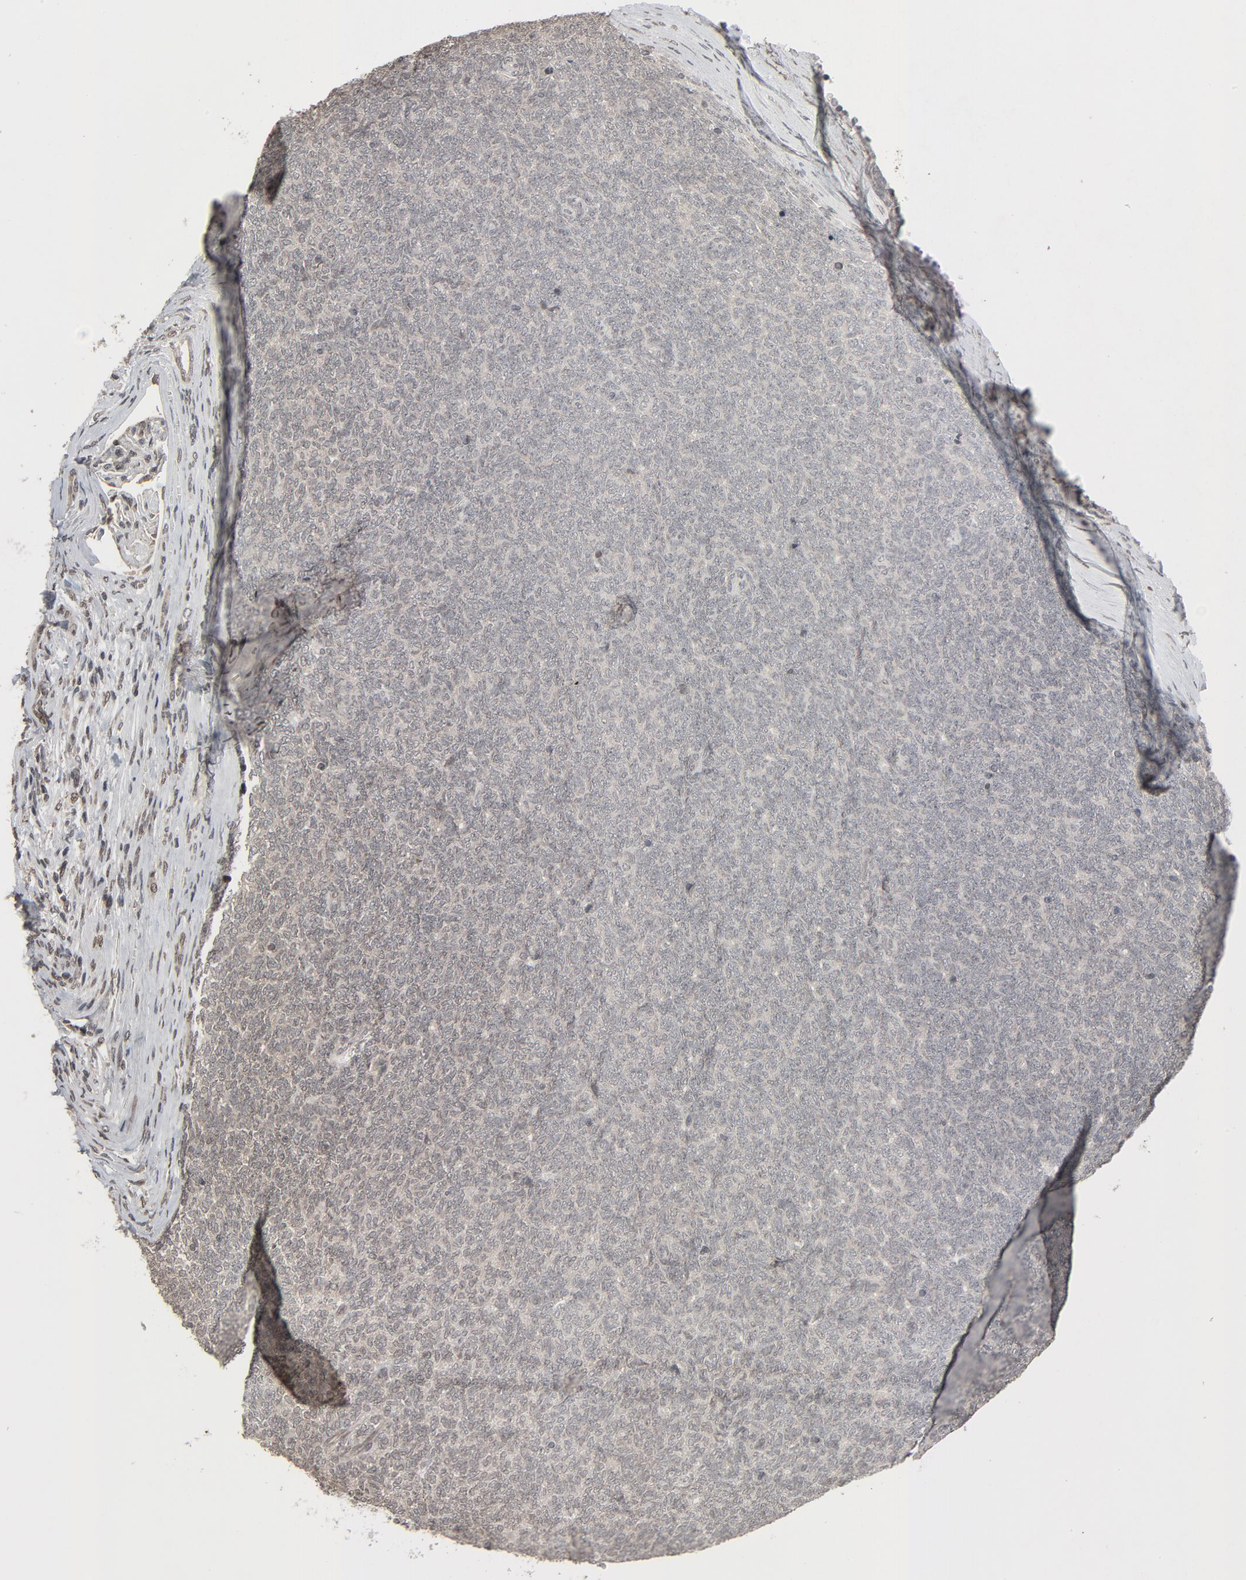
{"staining": {"intensity": "weak", "quantity": ">75%", "location": "cytoplasmic/membranous,nuclear"}, "tissue": "renal cancer", "cell_type": "Tumor cells", "image_type": "cancer", "snomed": [{"axis": "morphology", "description": "Neoplasm, malignant, NOS"}, {"axis": "topography", "description": "Kidney"}], "caption": "A brown stain highlights weak cytoplasmic/membranous and nuclear staining of a protein in renal cancer (neoplasm (malignant)) tumor cells.", "gene": "POM121", "patient": {"sex": "male", "age": 28}}